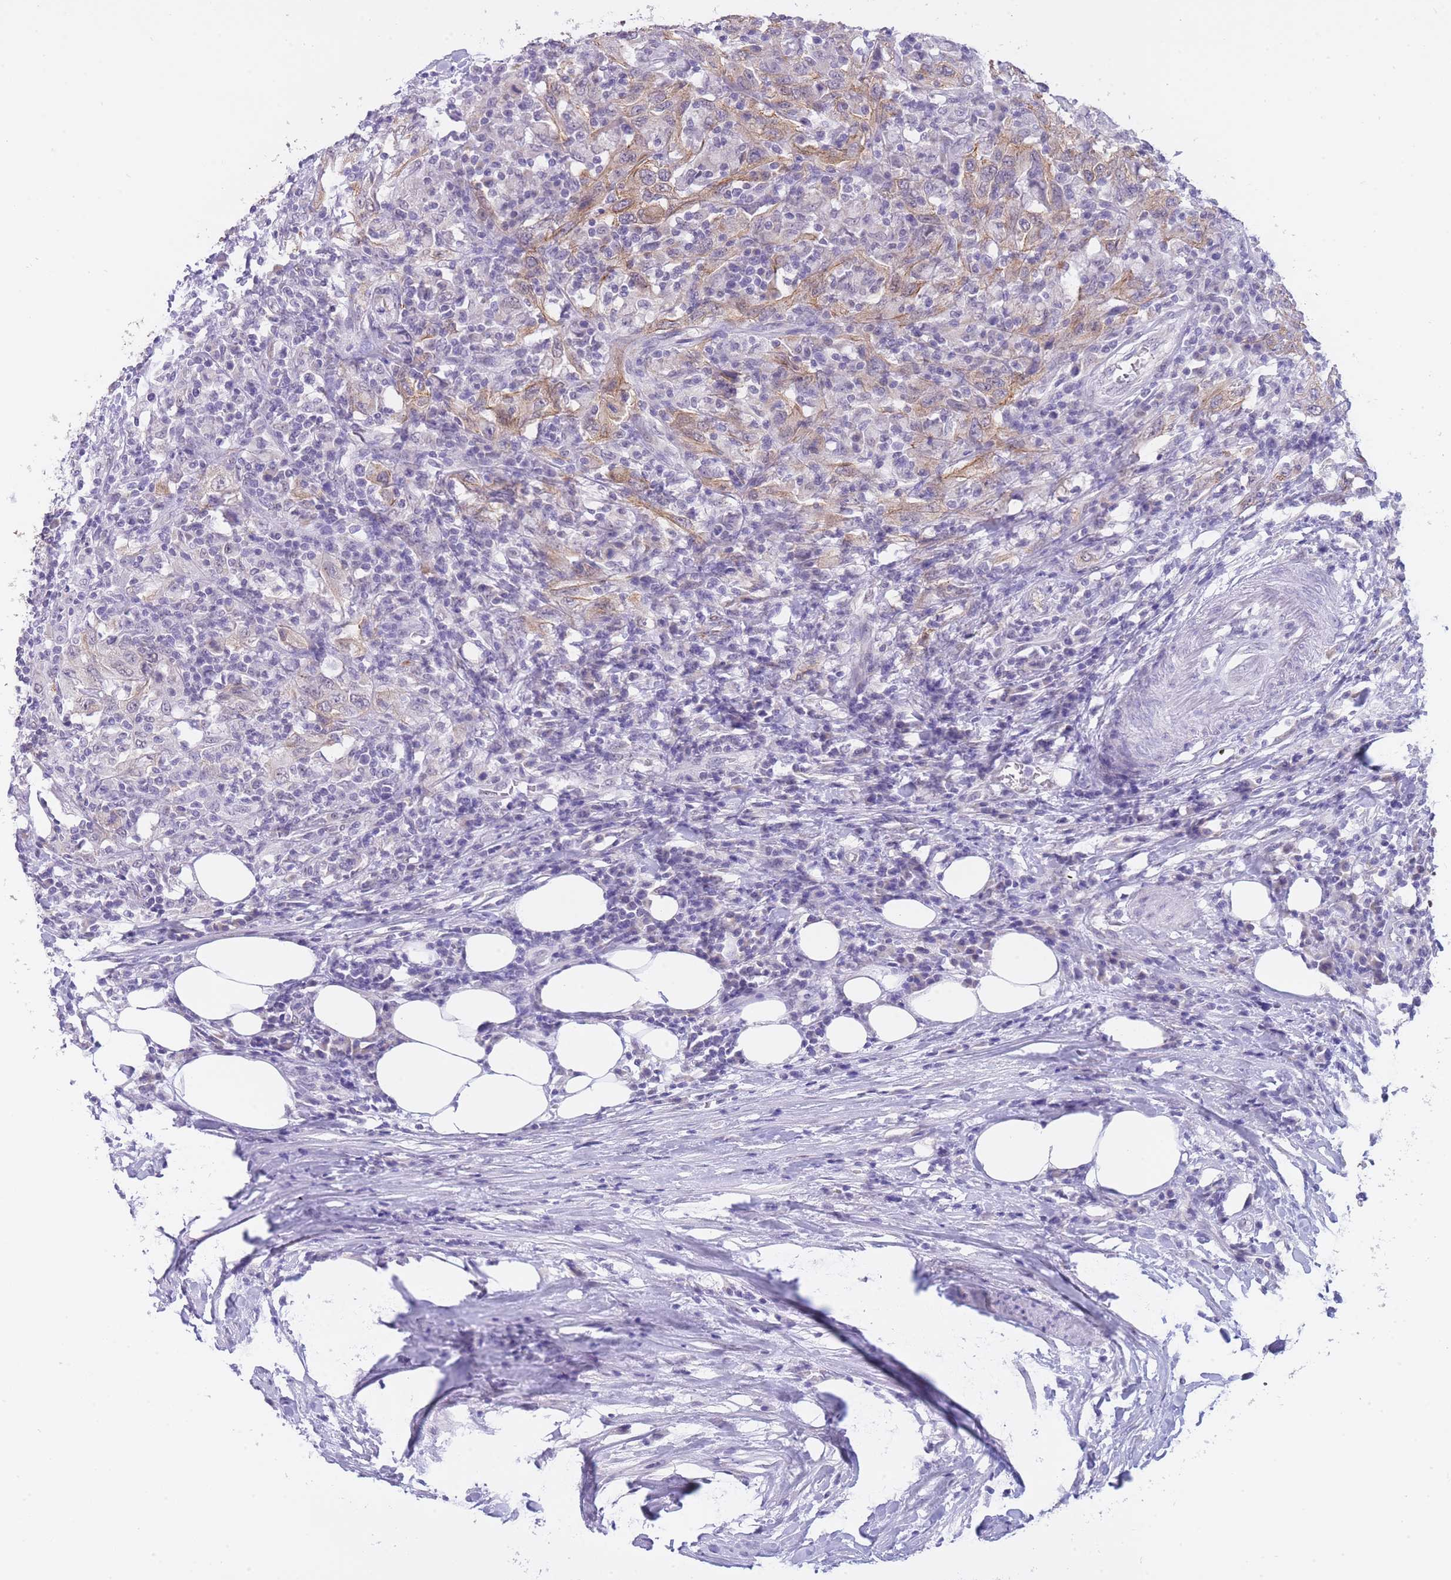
{"staining": {"intensity": "moderate", "quantity": "<25%", "location": "cytoplasmic/membranous"}, "tissue": "urothelial cancer", "cell_type": "Tumor cells", "image_type": "cancer", "snomed": [{"axis": "morphology", "description": "Urothelial carcinoma, High grade"}, {"axis": "topography", "description": "Urinary bladder"}], "caption": "This image reveals IHC staining of human urothelial carcinoma (high-grade), with low moderate cytoplasmic/membranous positivity in about <25% of tumor cells.", "gene": "FRAT2", "patient": {"sex": "male", "age": 61}}